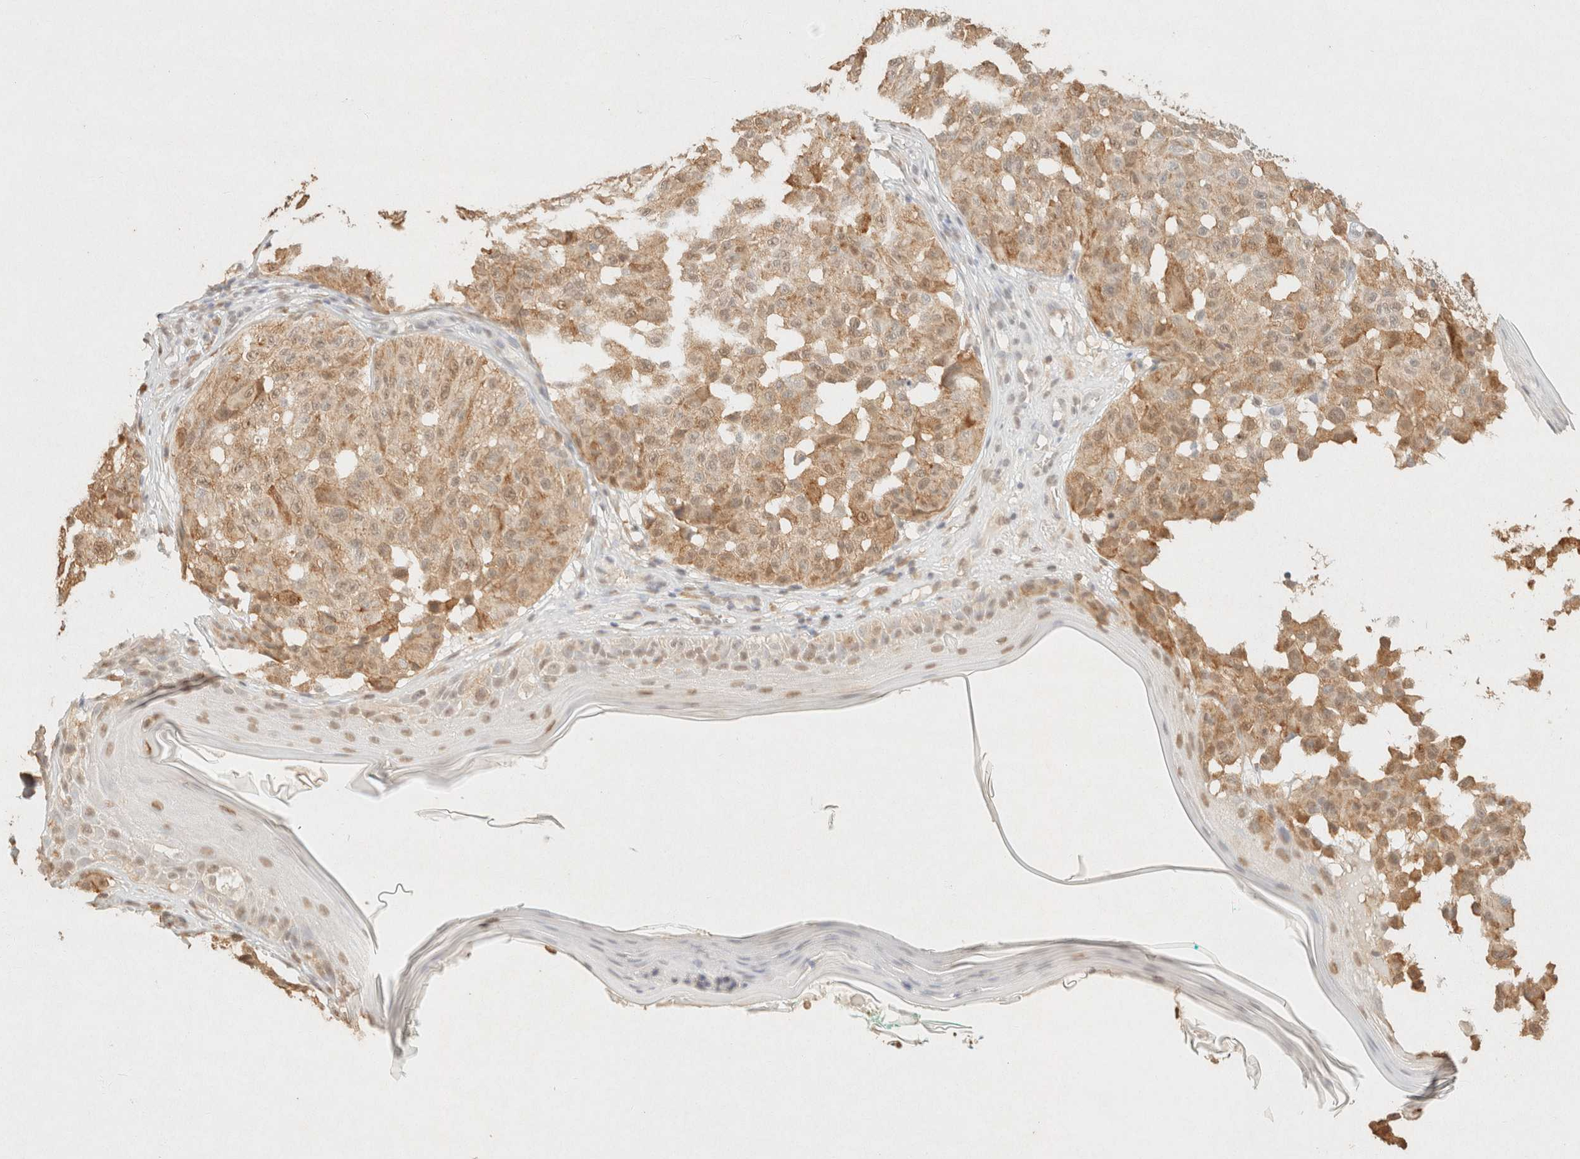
{"staining": {"intensity": "moderate", "quantity": ">75%", "location": "cytoplasmic/membranous"}, "tissue": "melanoma", "cell_type": "Tumor cells", "image_type": "cancer", "snomed": [{"axis": "morphology", "description": "Malignant melanoma, NOS"}, {"axis": "topography", "description": "Skin"}], "caption": "Human malignant melanoma stained with a protein marker exhibits moderate staining in tumor cells.", "gene": "S100A13", "patient": {"sex": "female", "age": 46}}